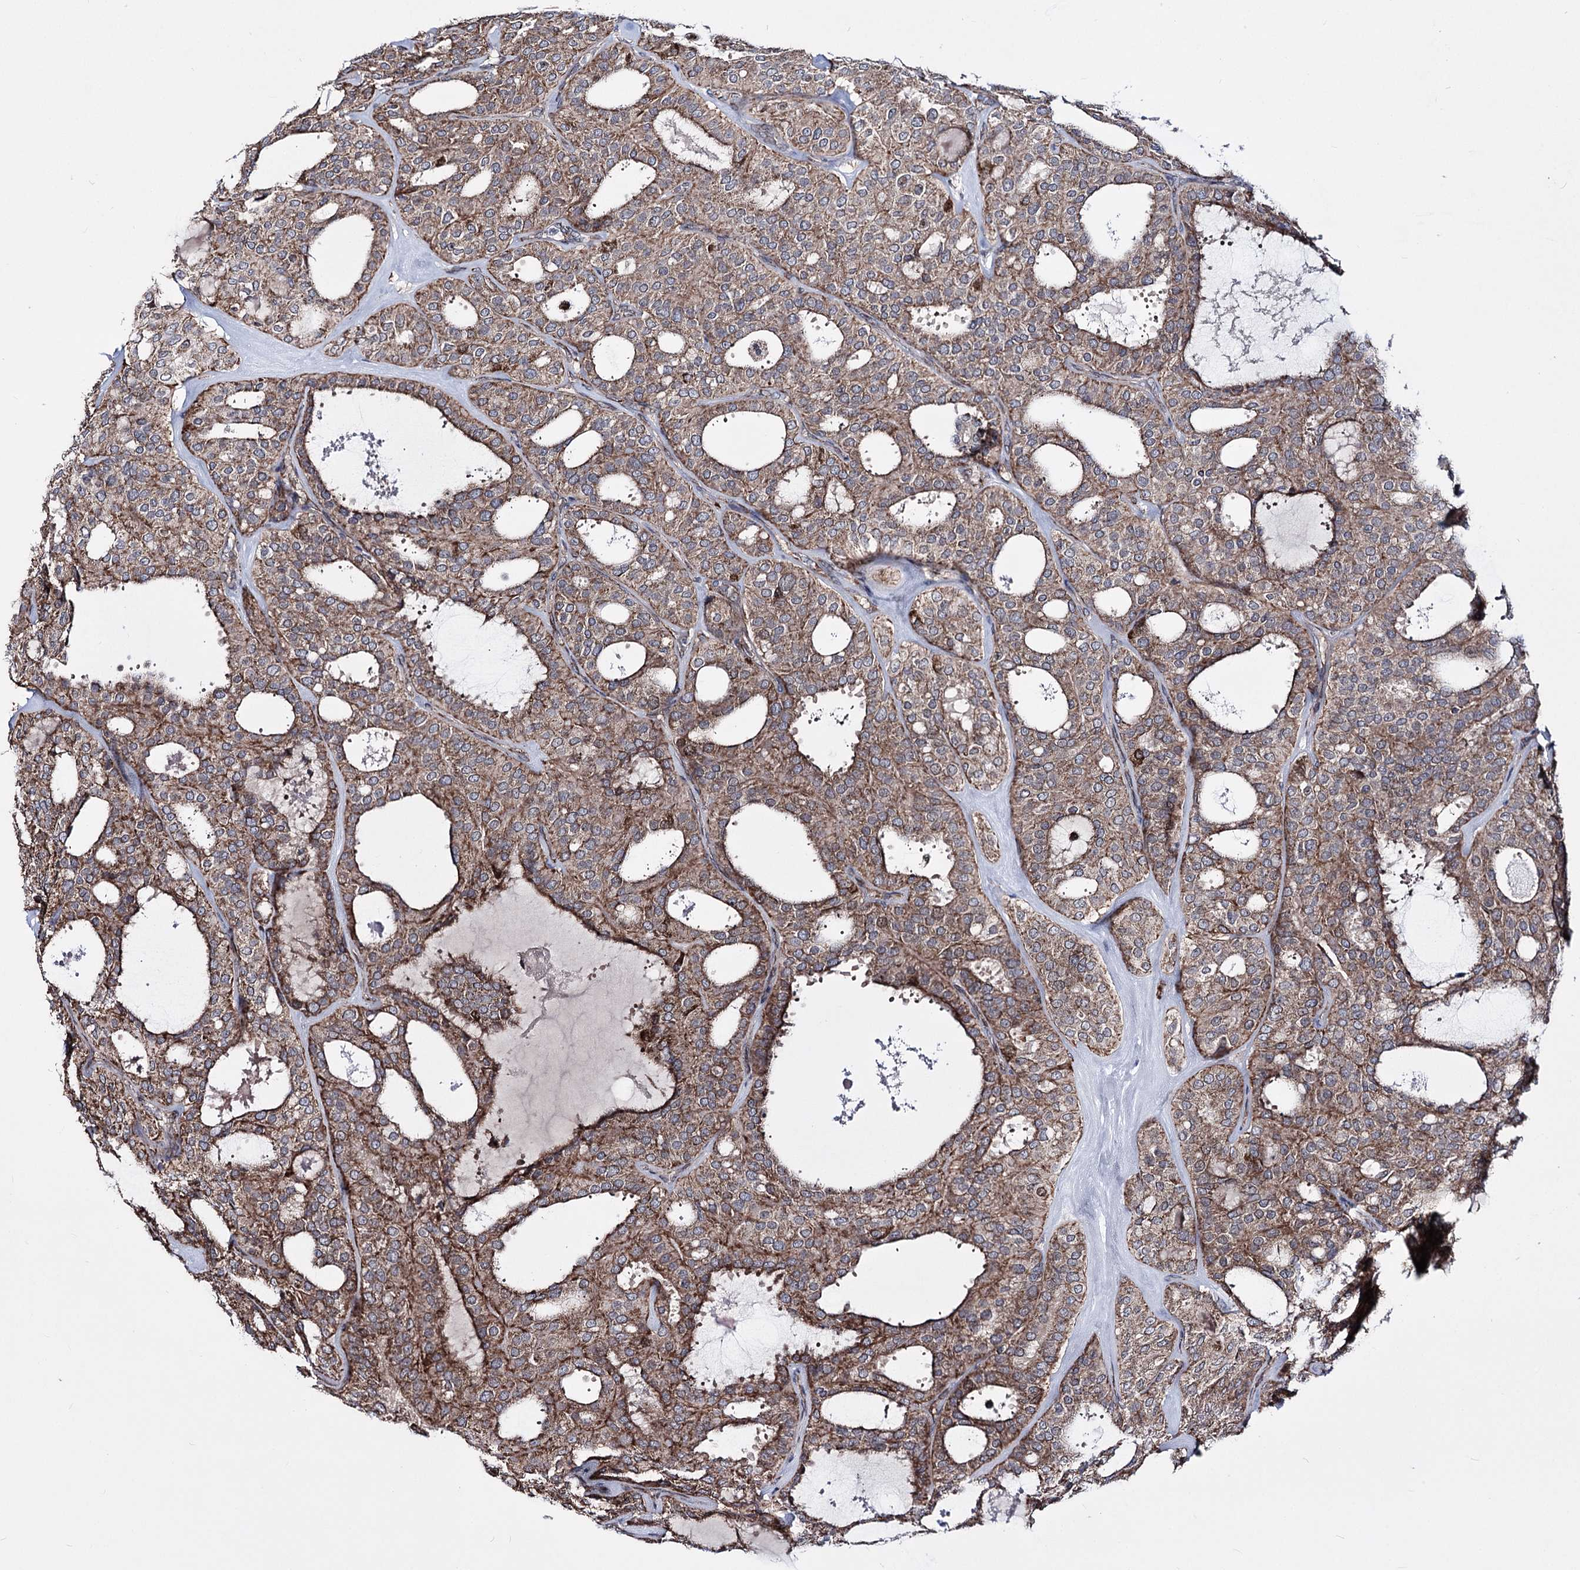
{"staining": {"intensity": "moderate", "quantity": ">75%", "location": "cytoplasmic/membranous"}, "tissue": "thyroid cancer", "cell_type": "Tumor cells", "image_type": "cancer", "snomed": [{"axis": "morphology", "description": "Follicular adenoma carcinoma, NOS"}, {"axis": "topography", "description": "Thyroid gland"}], "caption": "Protein staining of thyroid cancer tissue exhibits moderate cytoplasmic/membranous expression in approximately >75% of tumor cells. (DAB (3,3'-diaminobenzidine) IHC with brightfield microscopy, high magnification).", "gene": "CREB3L4", "patient": {"sex": "male", "age": 75}}